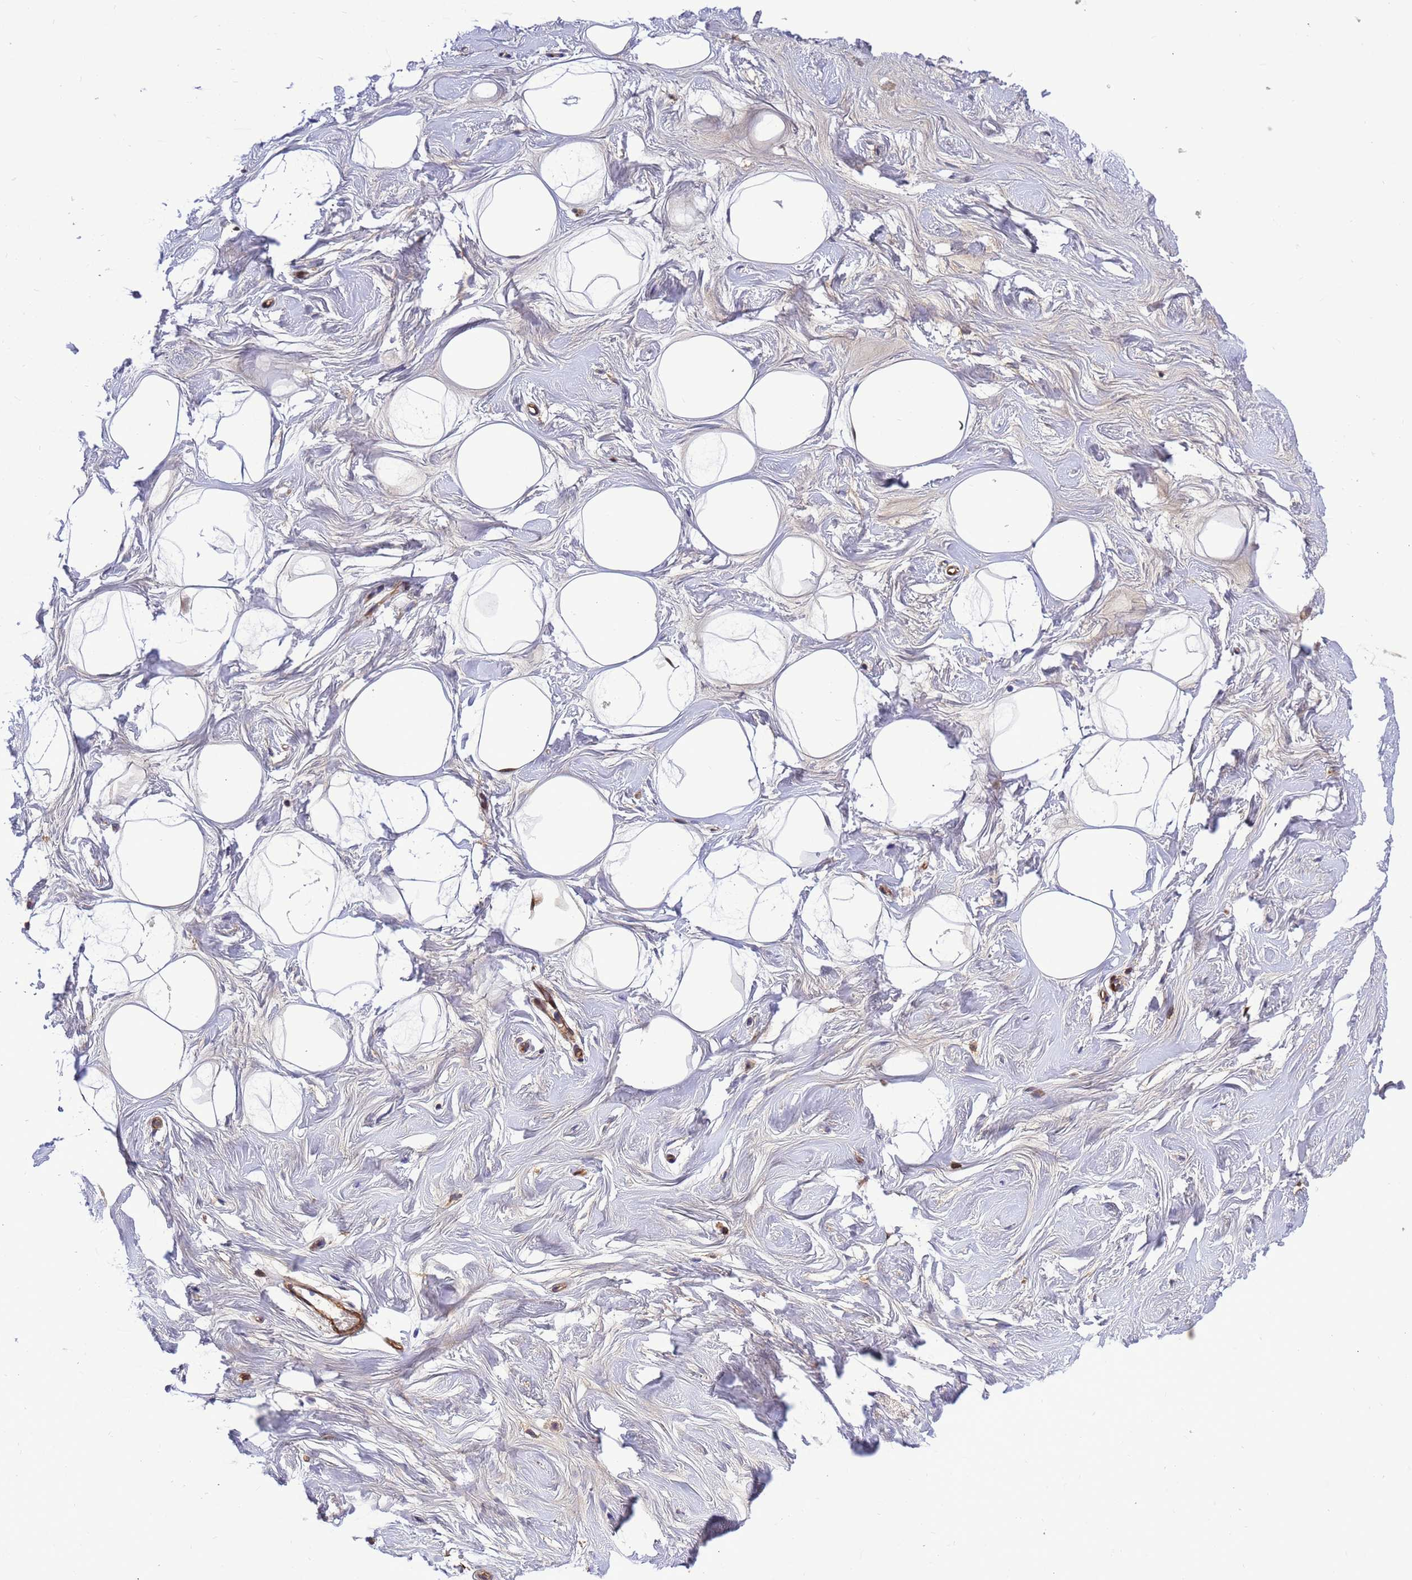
{"staining": {"intensity": "negative", "quantity": "none", "location": "none"}, "tissue": "breast", "cell_type": "Adipocytes", "image_type": "normal", "snomed": [{"axis": "morphology", "description": "Normal tissue, NOS"}, {"axis": "morphology", "description": "Adenoma, NOS"}, {"axis": "topography", "description": "Breast"}], "caption": "Immunohistochemistry (IHC) histopathology image of benign breast: human breast stained with DAB shows no significant protein expression in adipocytes. (Immunohistochemistry, brightfield microscopy, high magnification).", "gene": "FOXRED1", "patient": {"sex": "female", "age": 23}}